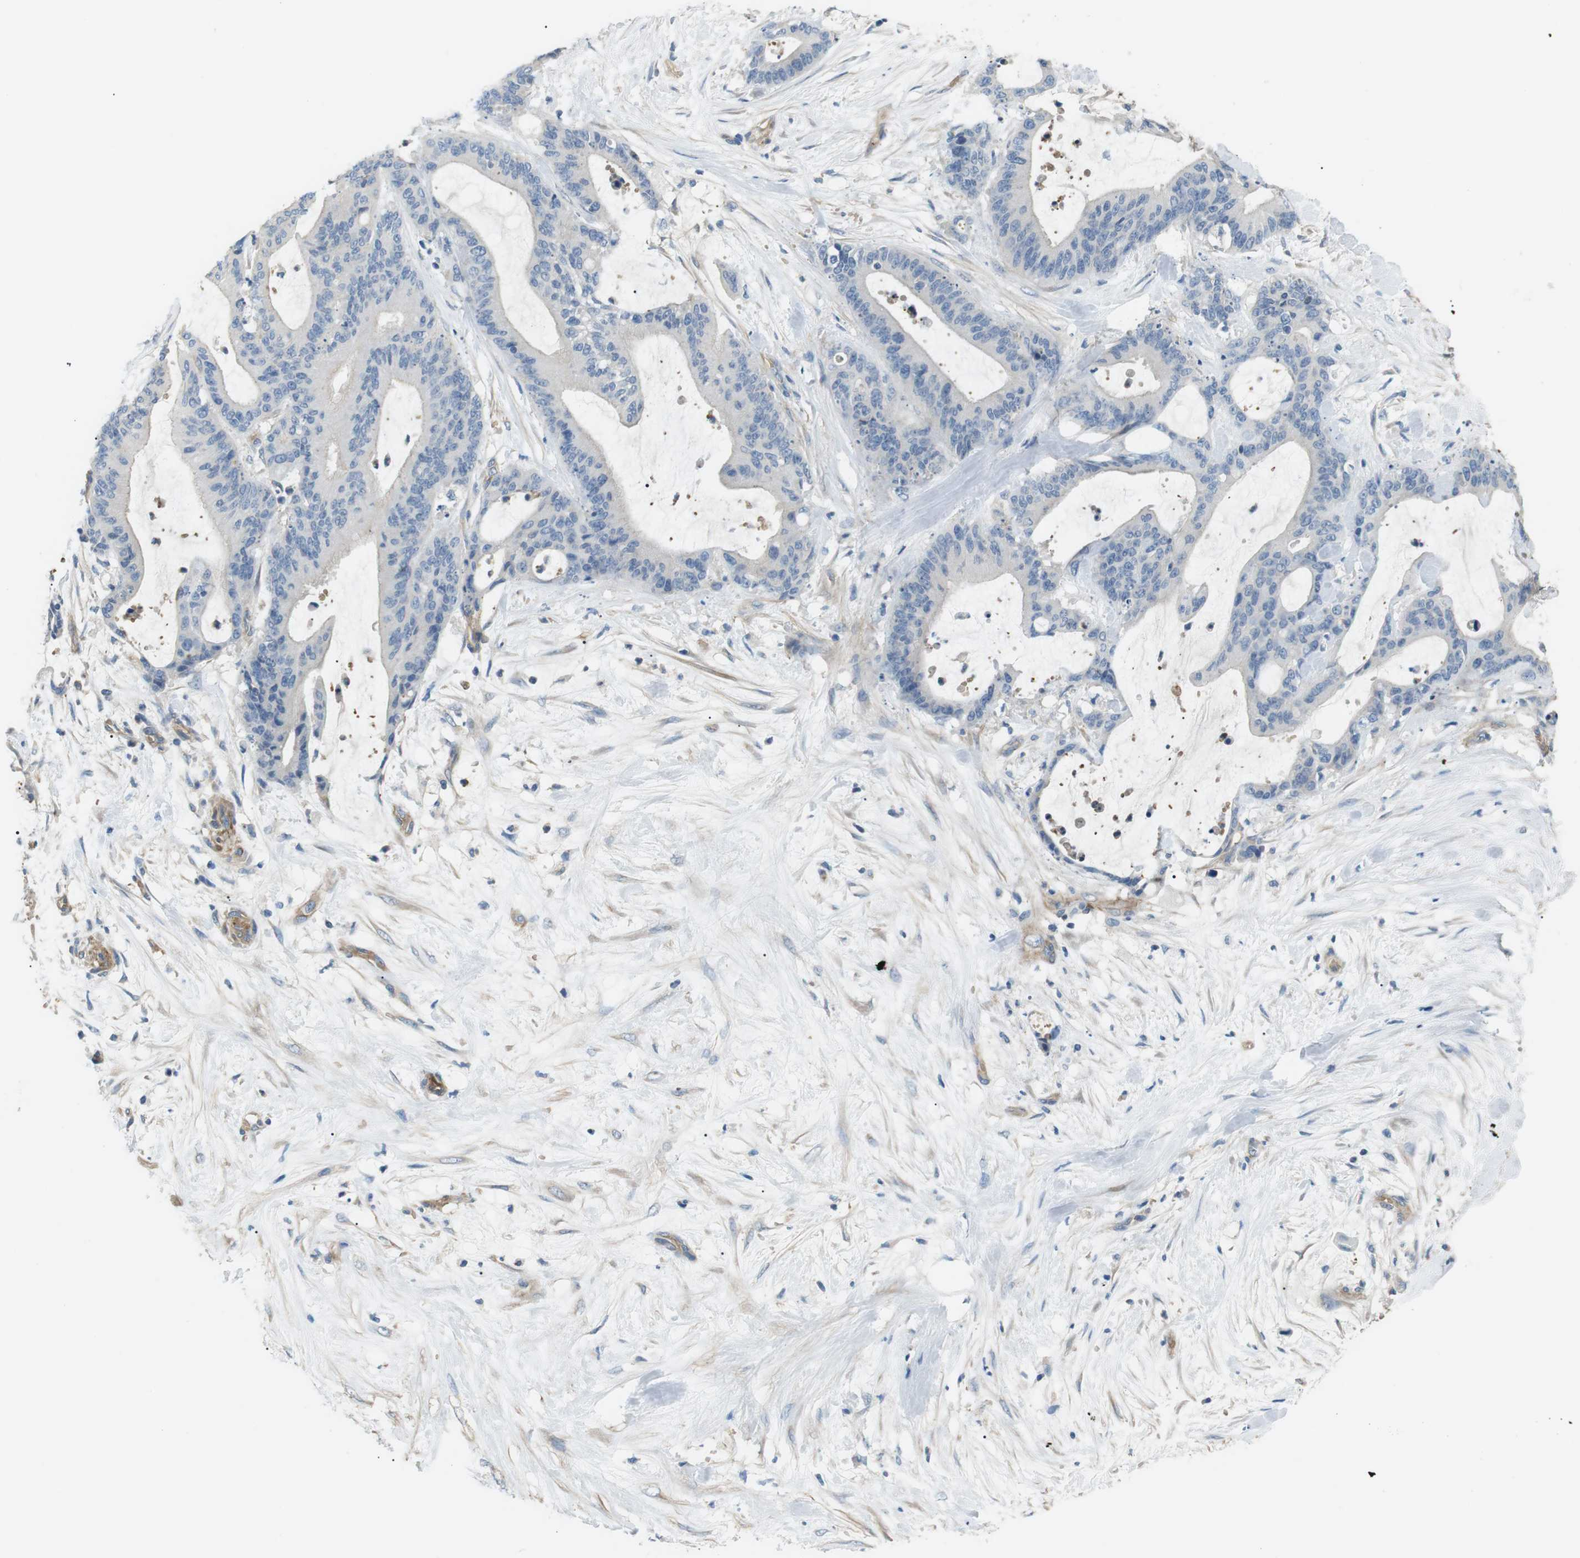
{"staining": {"intensity": "negative", "quantity": "none", "location": "none"}, "tissue": "liver cancer", "cell_type": "Tumor cells", "image_type": "cancer", "snomed": [{"axis": "morphology", "description": "Cholangiocarcinoma"}, {"axis": "topography", "description": "Liver"}], "caption": "This photomicrograph is of liver cancer (cholangiocarcinoma) stained with immunohistochemistry (IHC) to label a protein in brown with the nuclei are counter-stained blue. There is no staining in tumor cells.", "gene": "ADCY10", "patient": {"sex": "female", "age": 73}}